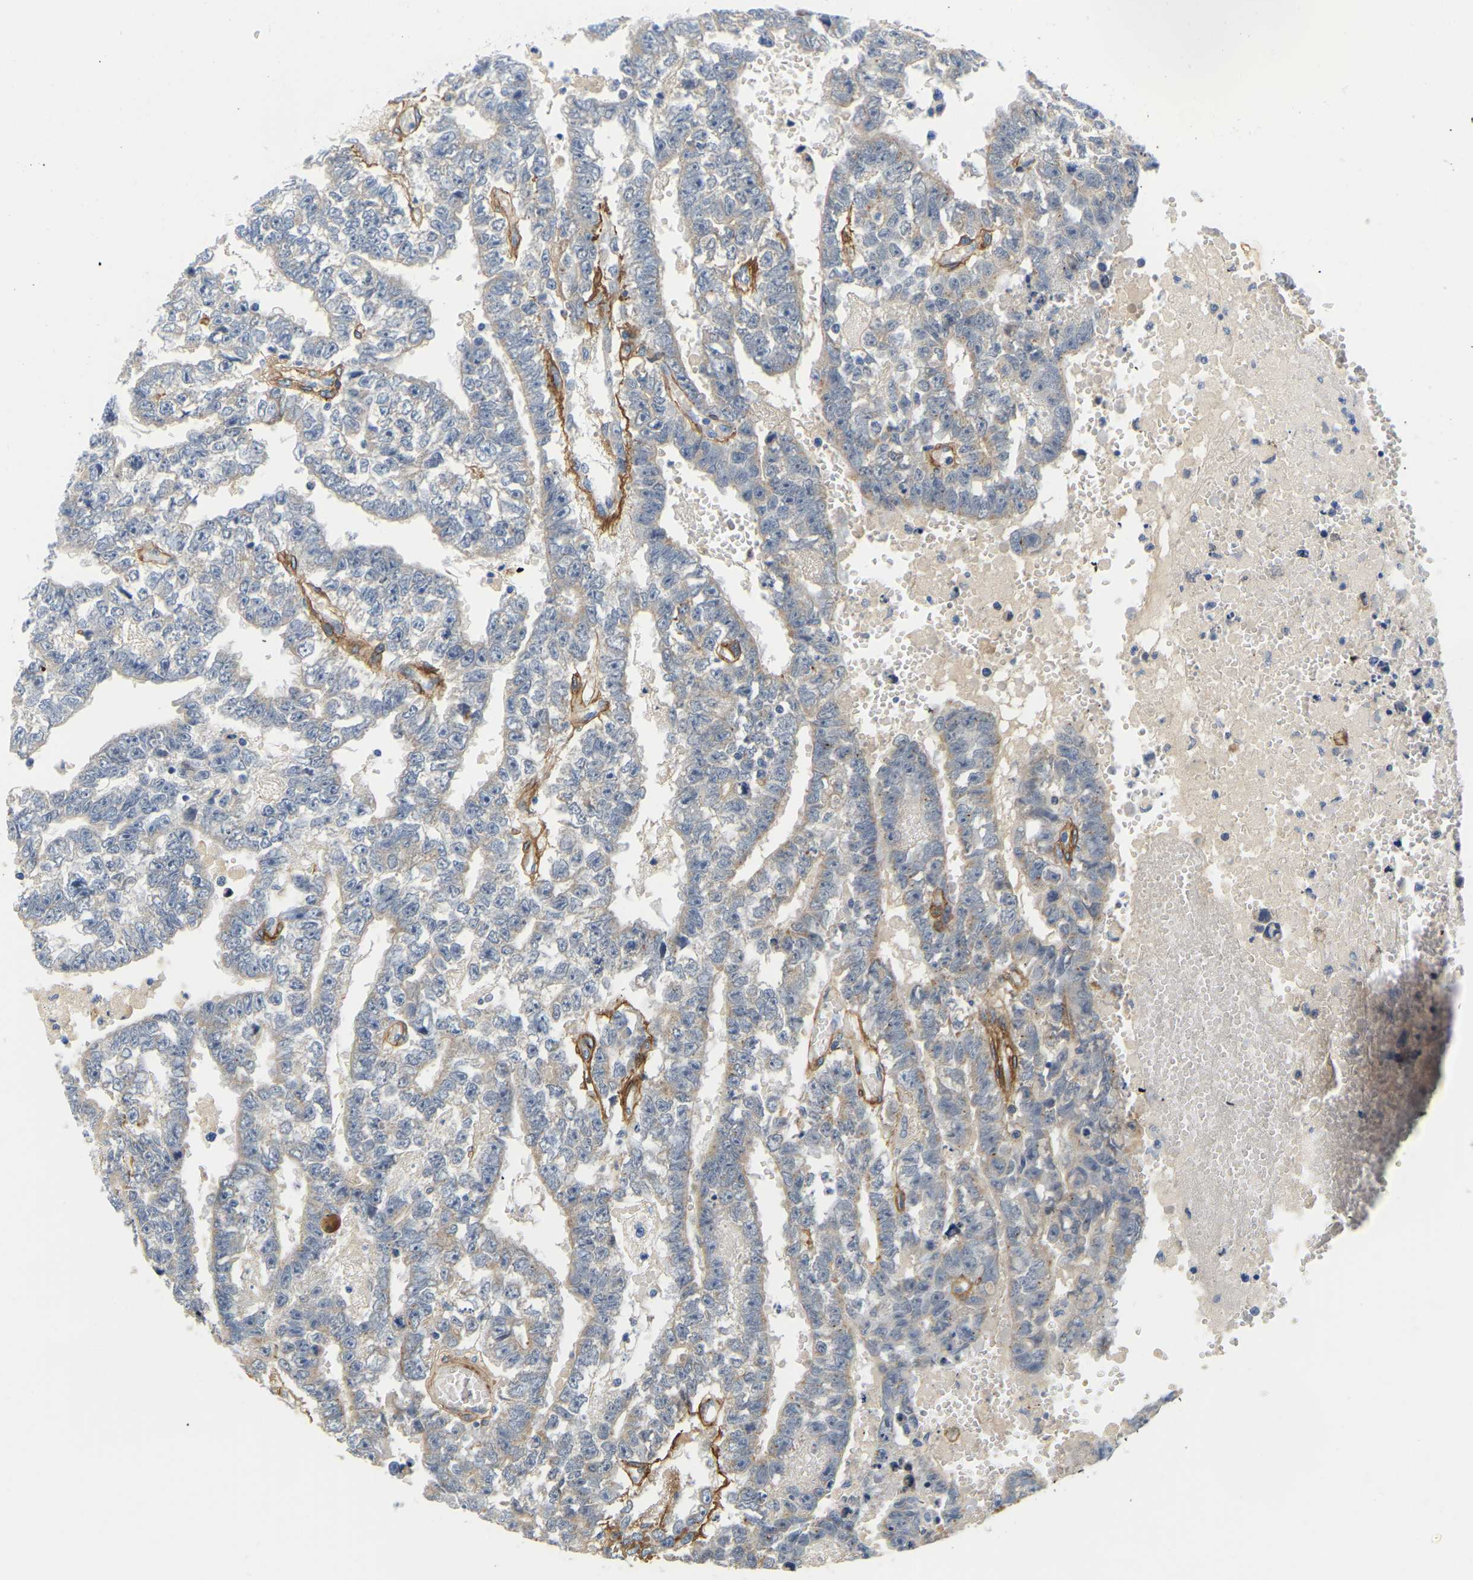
{"staining": {"intensity": "negative", "quantity": "none", "location": "none"}, "tissue": "testis cancer", "cell_type": "Tumor cells", "image_type": "cancer", "snomed": [{"axis": "morphology", "description": "Carcinoma, Embryonal, NOS"}, {"axis": "topography", "description": "Testis"}], "caption": "DAB (3,3'-diaminobenzidine) immunohistochemical staining of testis embryonal carcinoma reveals no significant expression in tumor cells.", "gene": "LIAS", "patient": {"sex": "male", "age": 25}}